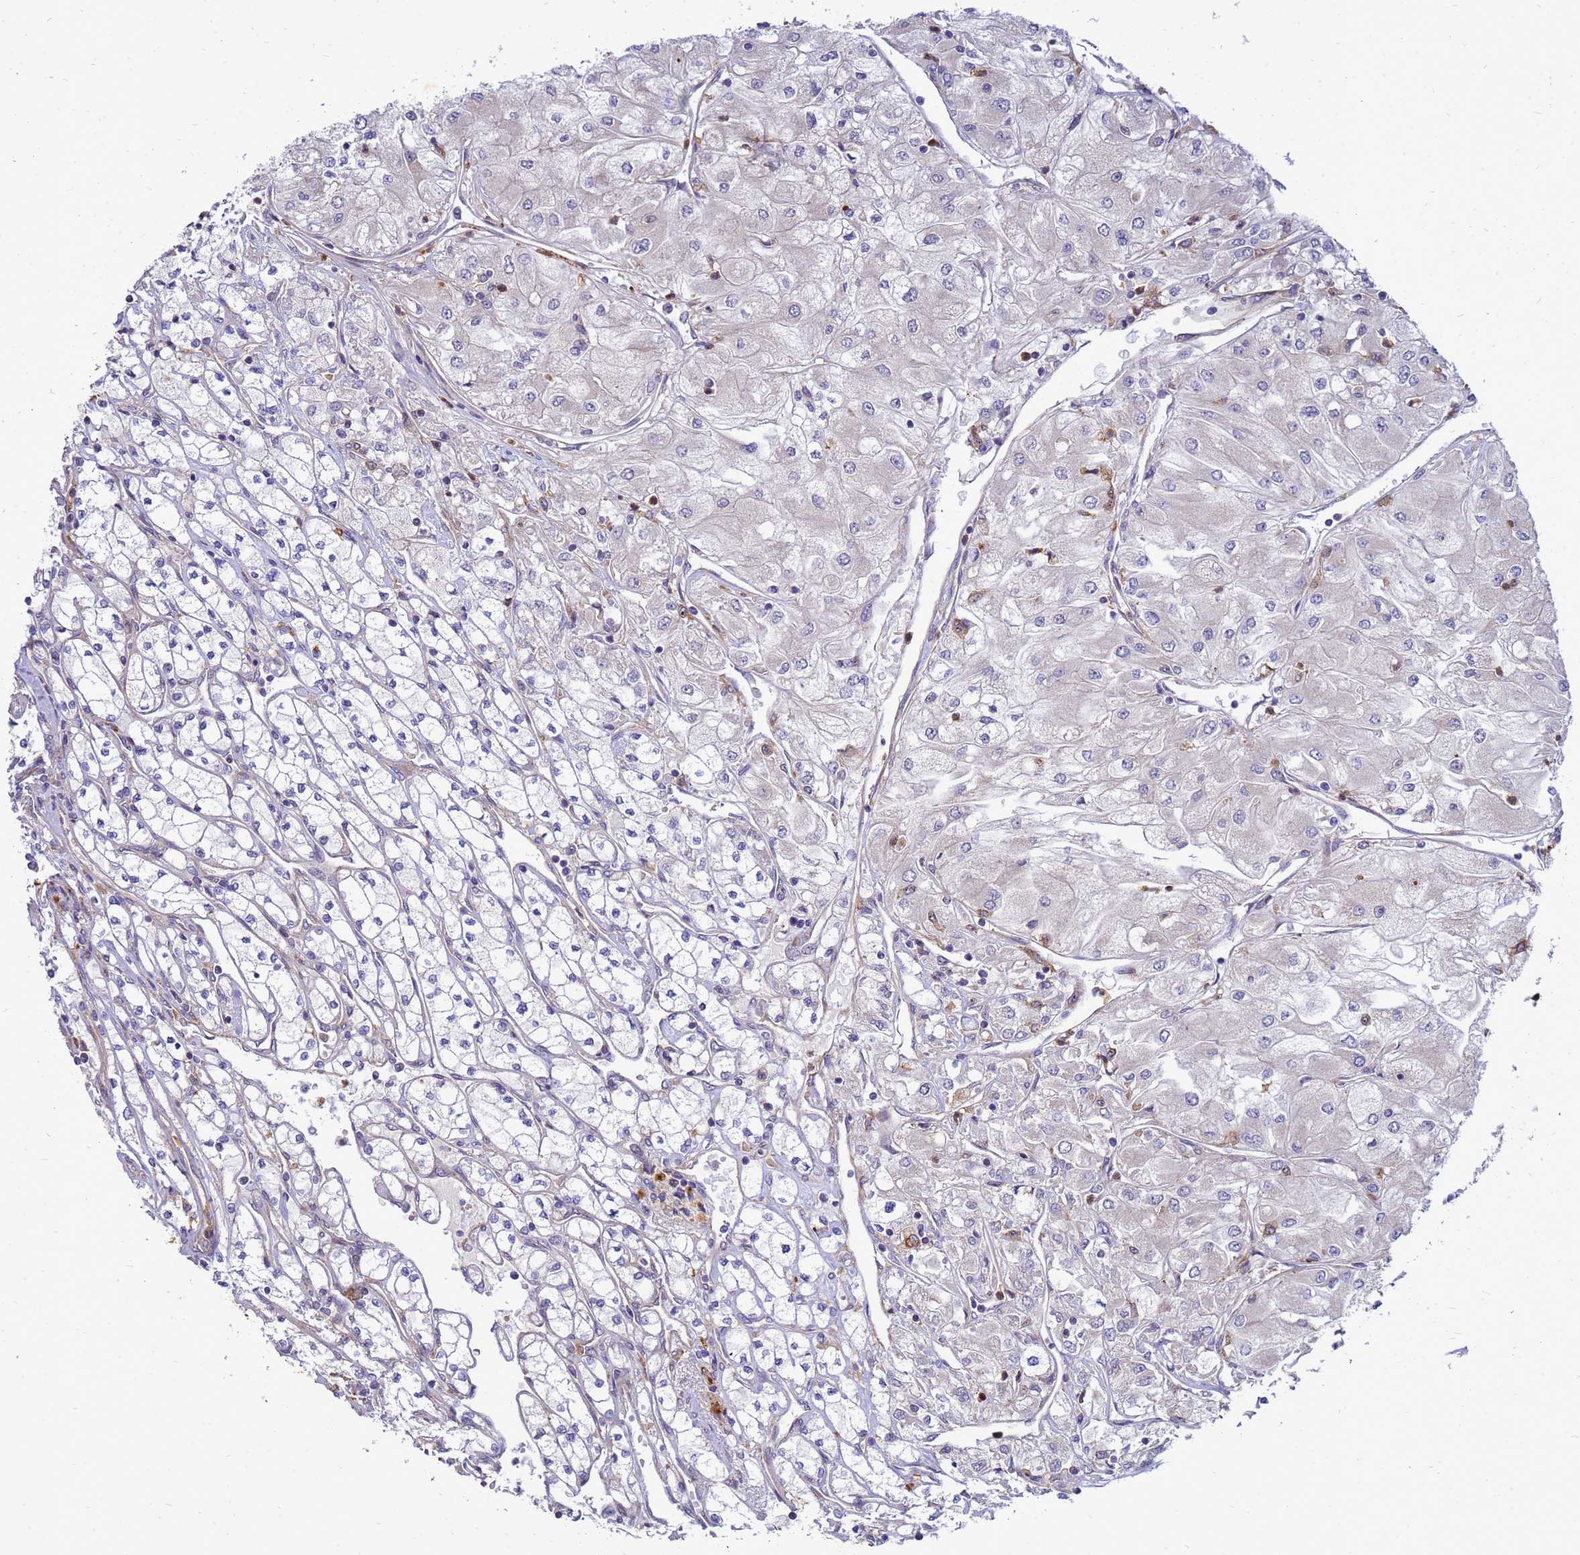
{"staining": {"intensity": "negative", "quantity": "none", "location": "none"}, "tissue": "renal cancer", "cell_type": "Tumor cells", "image_type": "cancer", "snomed": [{"axis": "morphology", "description": "Adenocarcinoma, NOS"}, {"axis": "topography", "description": "Kidney"}], "caption": "Protein analysis of renal cancer displays no significant expression in tumor cells.", "gene": "RNF215", "patient": {"sex": "male", "age": 80}}